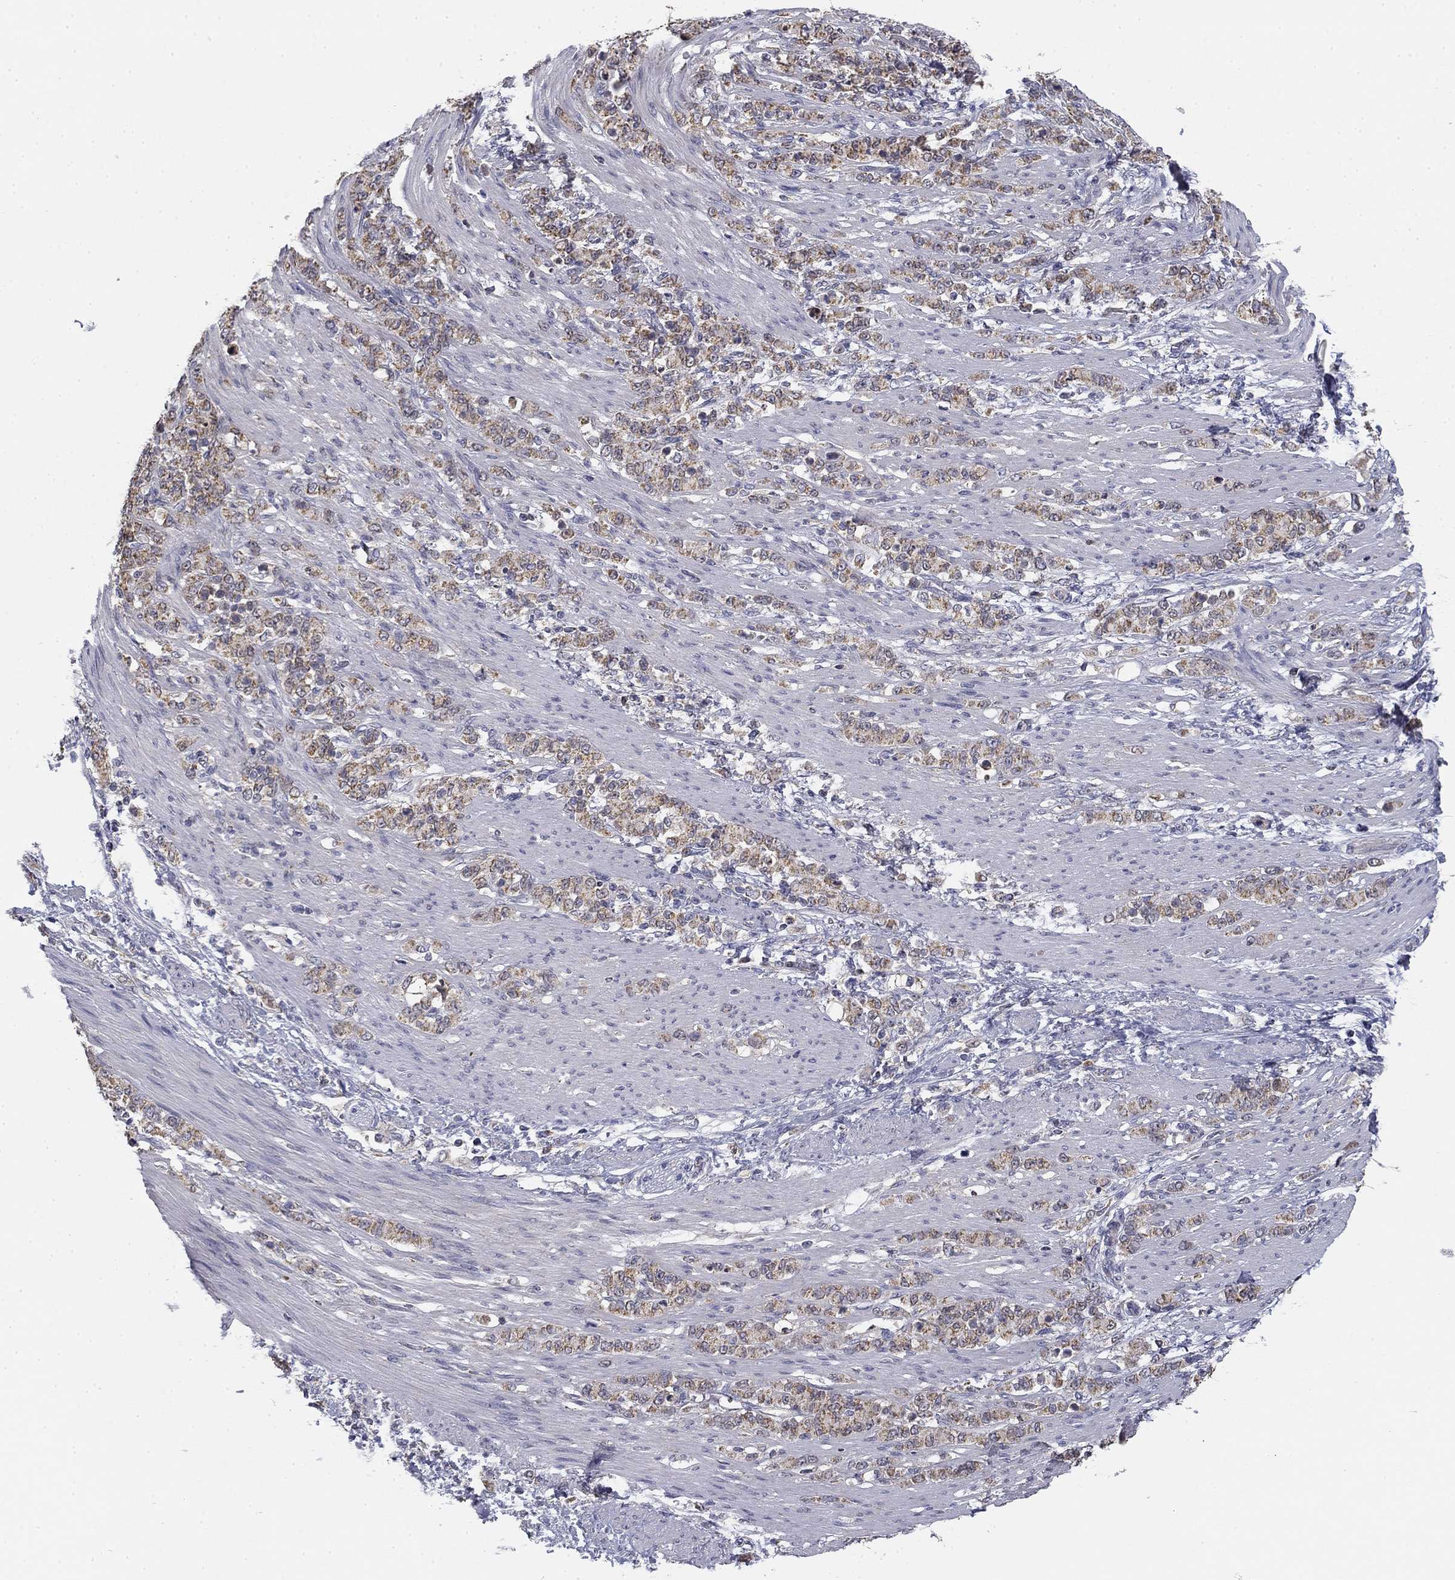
{"staining": {"intensity": "weak", "quantity": ">75%", "location": "cytoplasmic/membranous"}, "tissue": "stomach cancer", "cell_type": "Tumor cells", "image_type": "cancer", "snomed": [{"axis": "morphology", "description": "Normal tissue, NOS"}, {"axis": "morphology", "description": "Adenocarcinoma, NOS"}, {"axis": "topography", "description": "Stomach"}], "caption": "IHC histopathology image of human stomach adenocarcinoma stained for a protein (brown), which exhibits low levels of weak cytoplasmic/membranous positivity in approximately >75% of tumor cells.", "gene": "SLC2A9", "patient": {"sex": "female", "age": 79}}